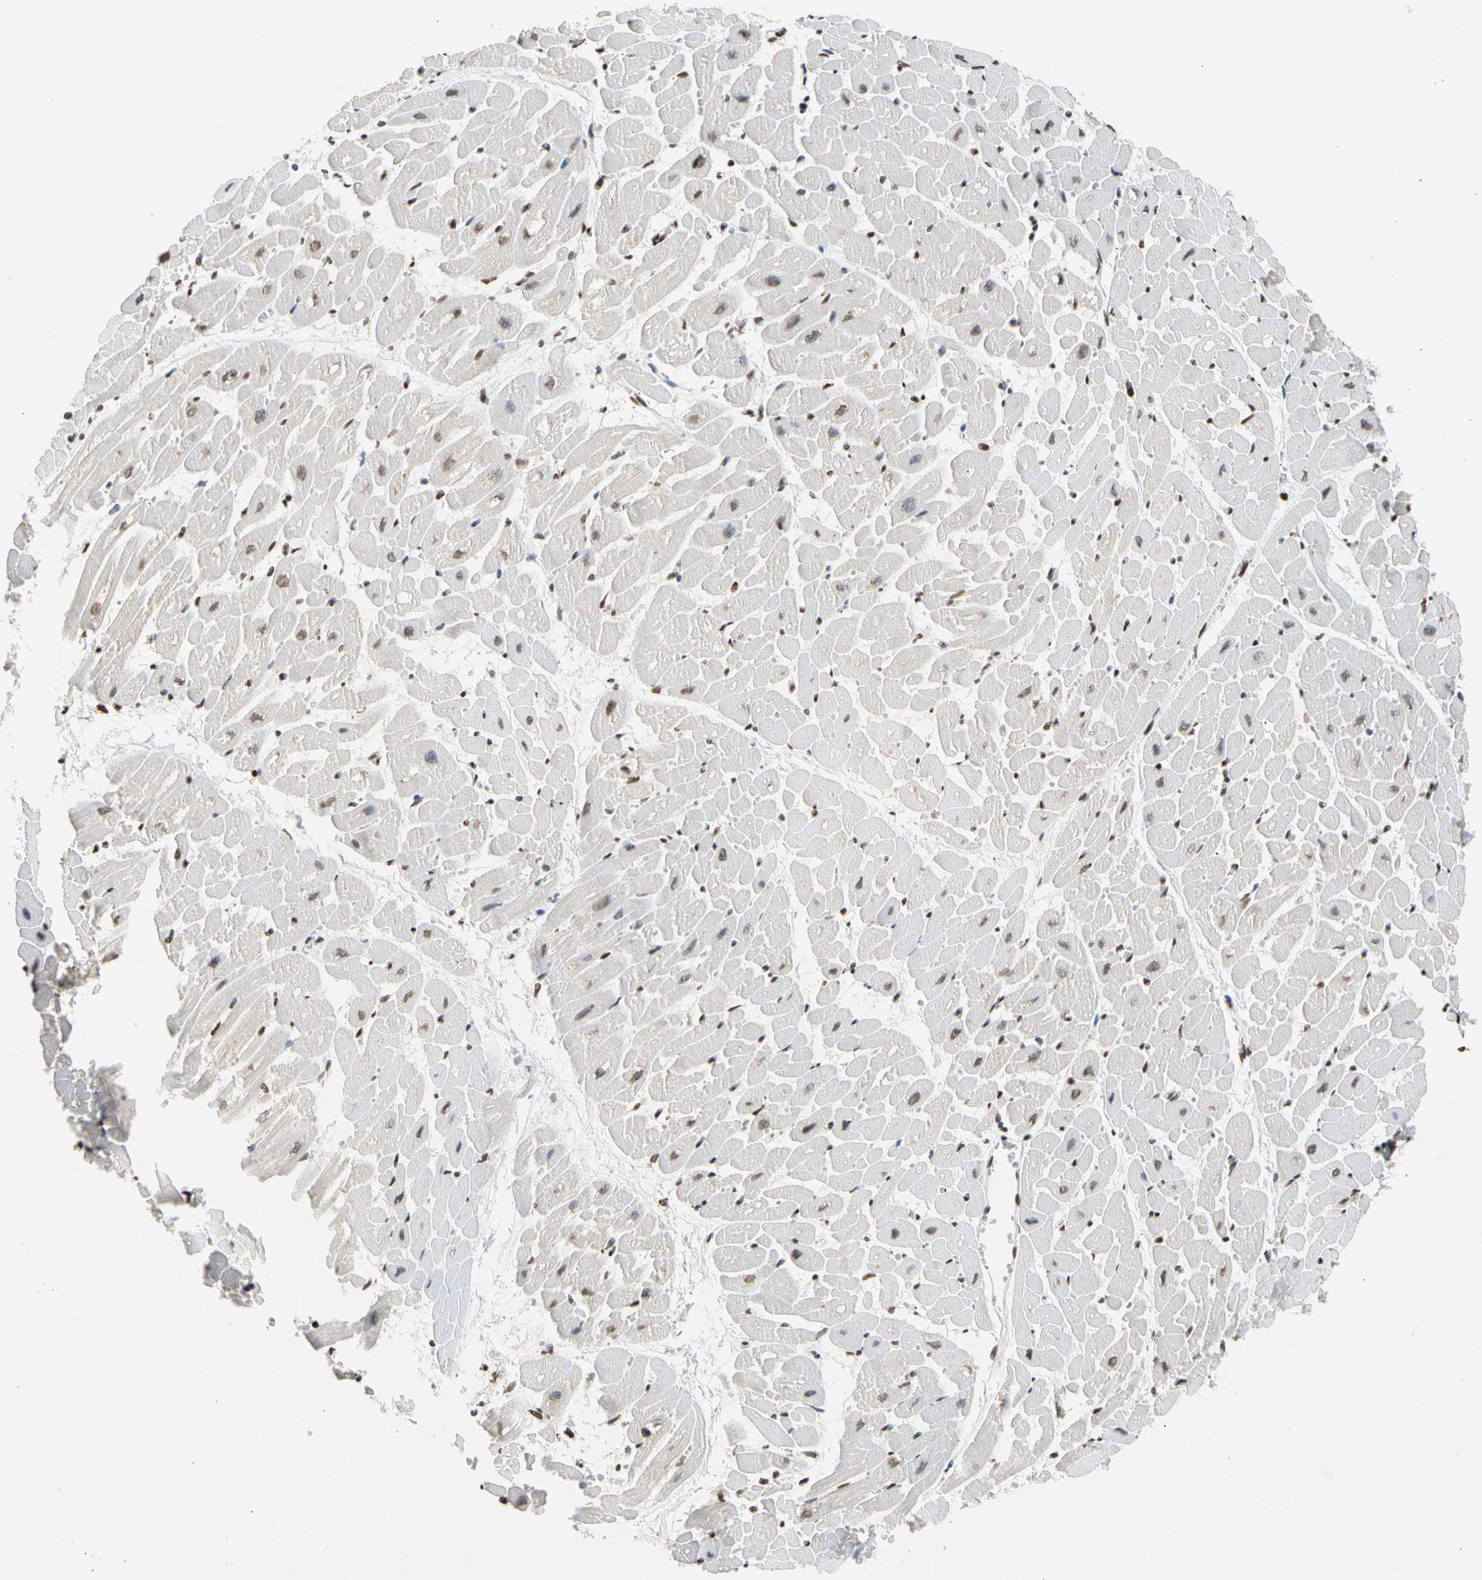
{"staining": {"intensity": "weak", "quantity": "25%-75%", "location": "nuclear"}, "tissue": "heart muscle", "cell_type": "Cardiomyocytes", "image_type": "normal", "snomed": [{"axis": "morphology", "description": "Normal tissue, NOS"}, {"axis": "topography", "description": "Heart"}], "caption": "Brown immunohistochemical staining in normal heart muscle reveals weak nuclear positivity in approximately 25%-75% of cardiomyocytes. The protein is shown in brown color, while the nuclei are stained blue.", "gene": "GPX4", "patient": {"sex": "male", "age": 45}}